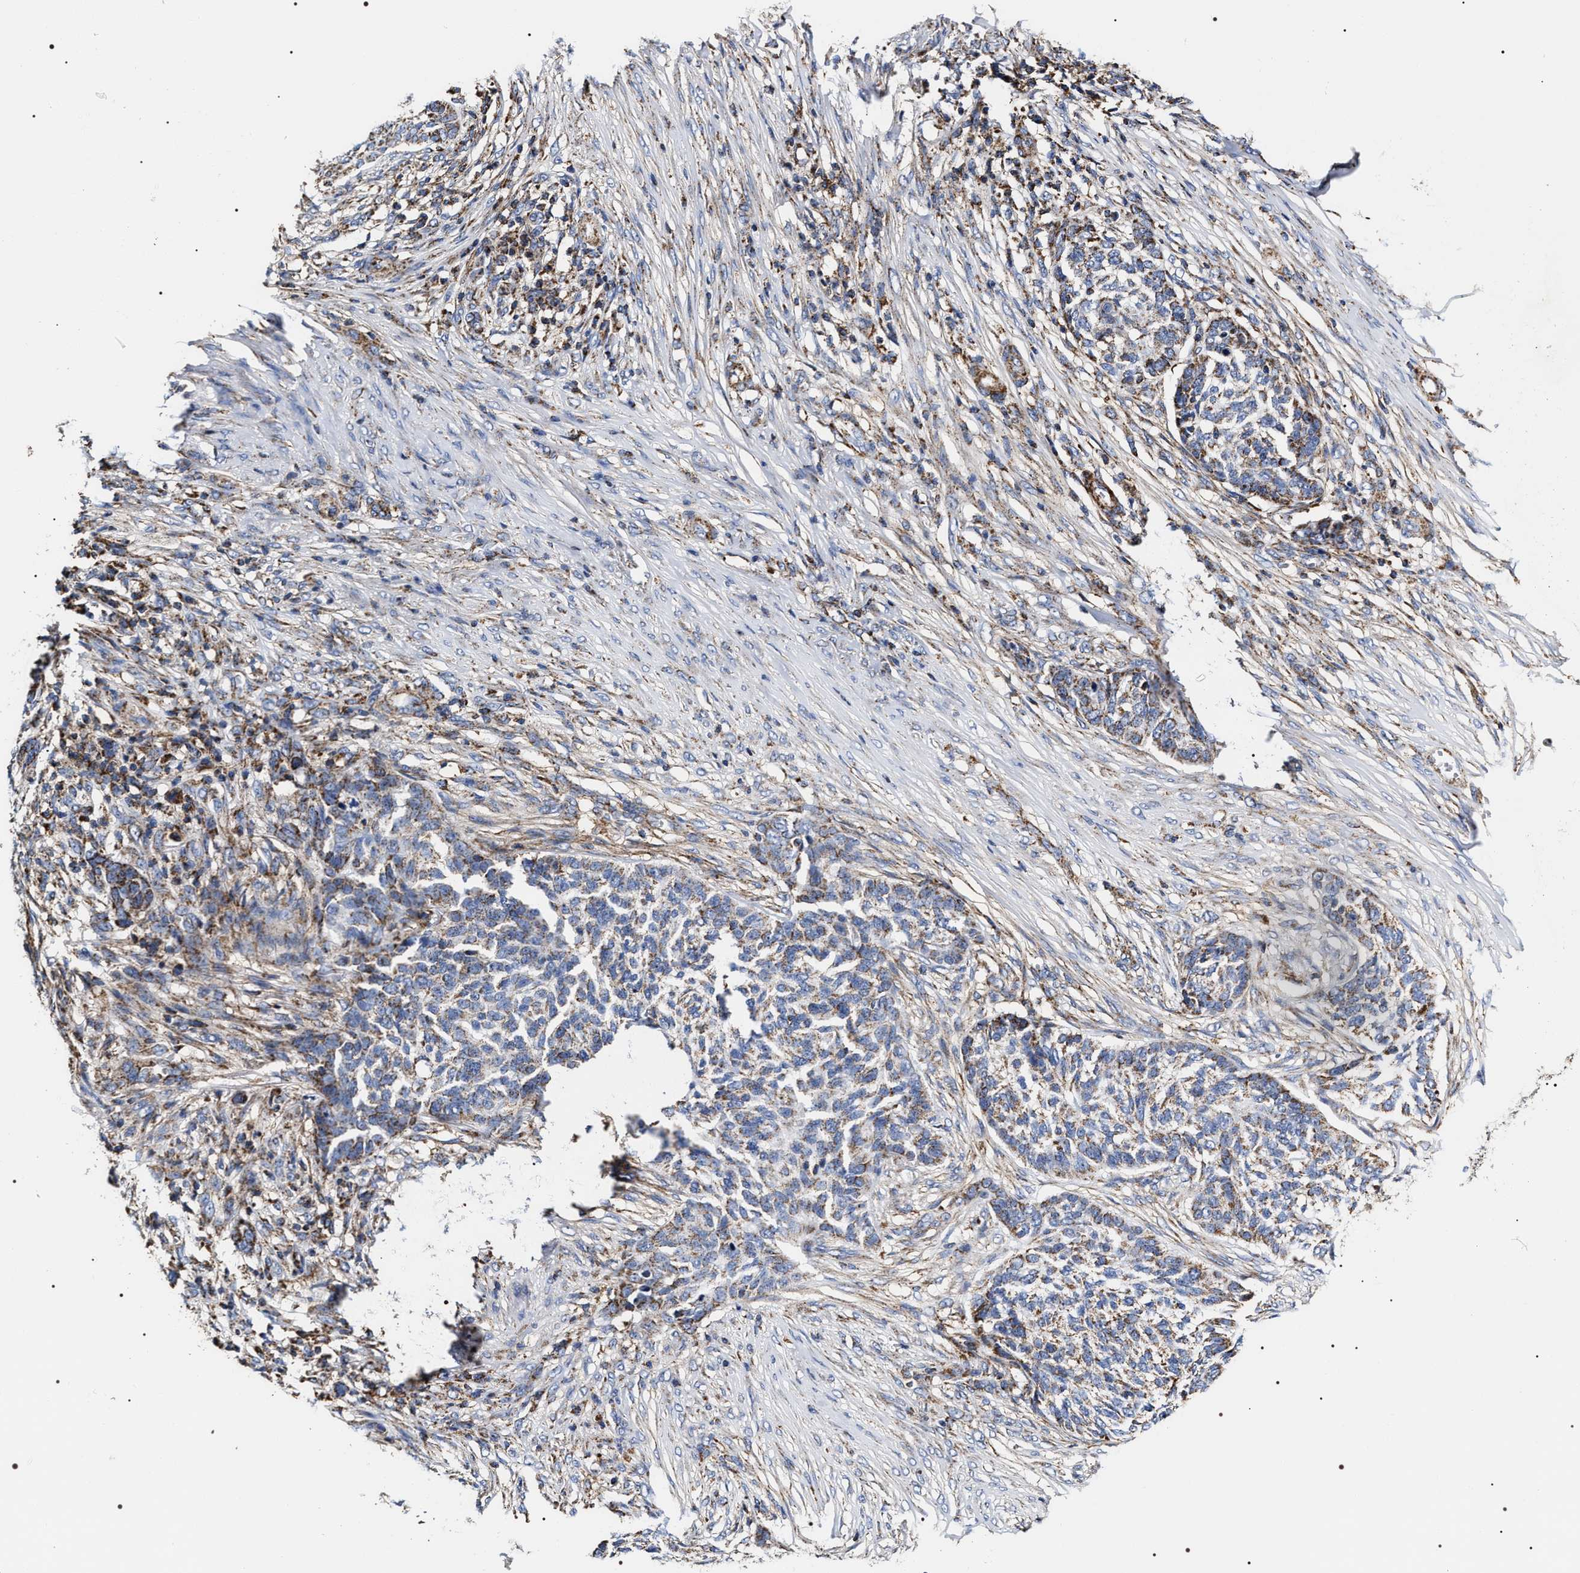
{"staining": {"intensity": "moderate", "quantity": "25%-75%", "location": "cytoplasmic/membranous"}, "tissue": "skin cancer", "cell_type": "Tumor cells", "image_type": "cancer", "snomed": [{"axis": "morphology", "description": "Basal cell carcinoma"}, {"axis": "topography", "description": "Skin"}], "caption": "Tumor cells demonstrate medium levels of moderate cytoplasmic/membranous positivity in about 25%-75% of cells in human basal cell carcinoma (skin). Nuclei are stained in blue.", "gene": "COG5", "patient": {"sex": "male", "age": 85}}